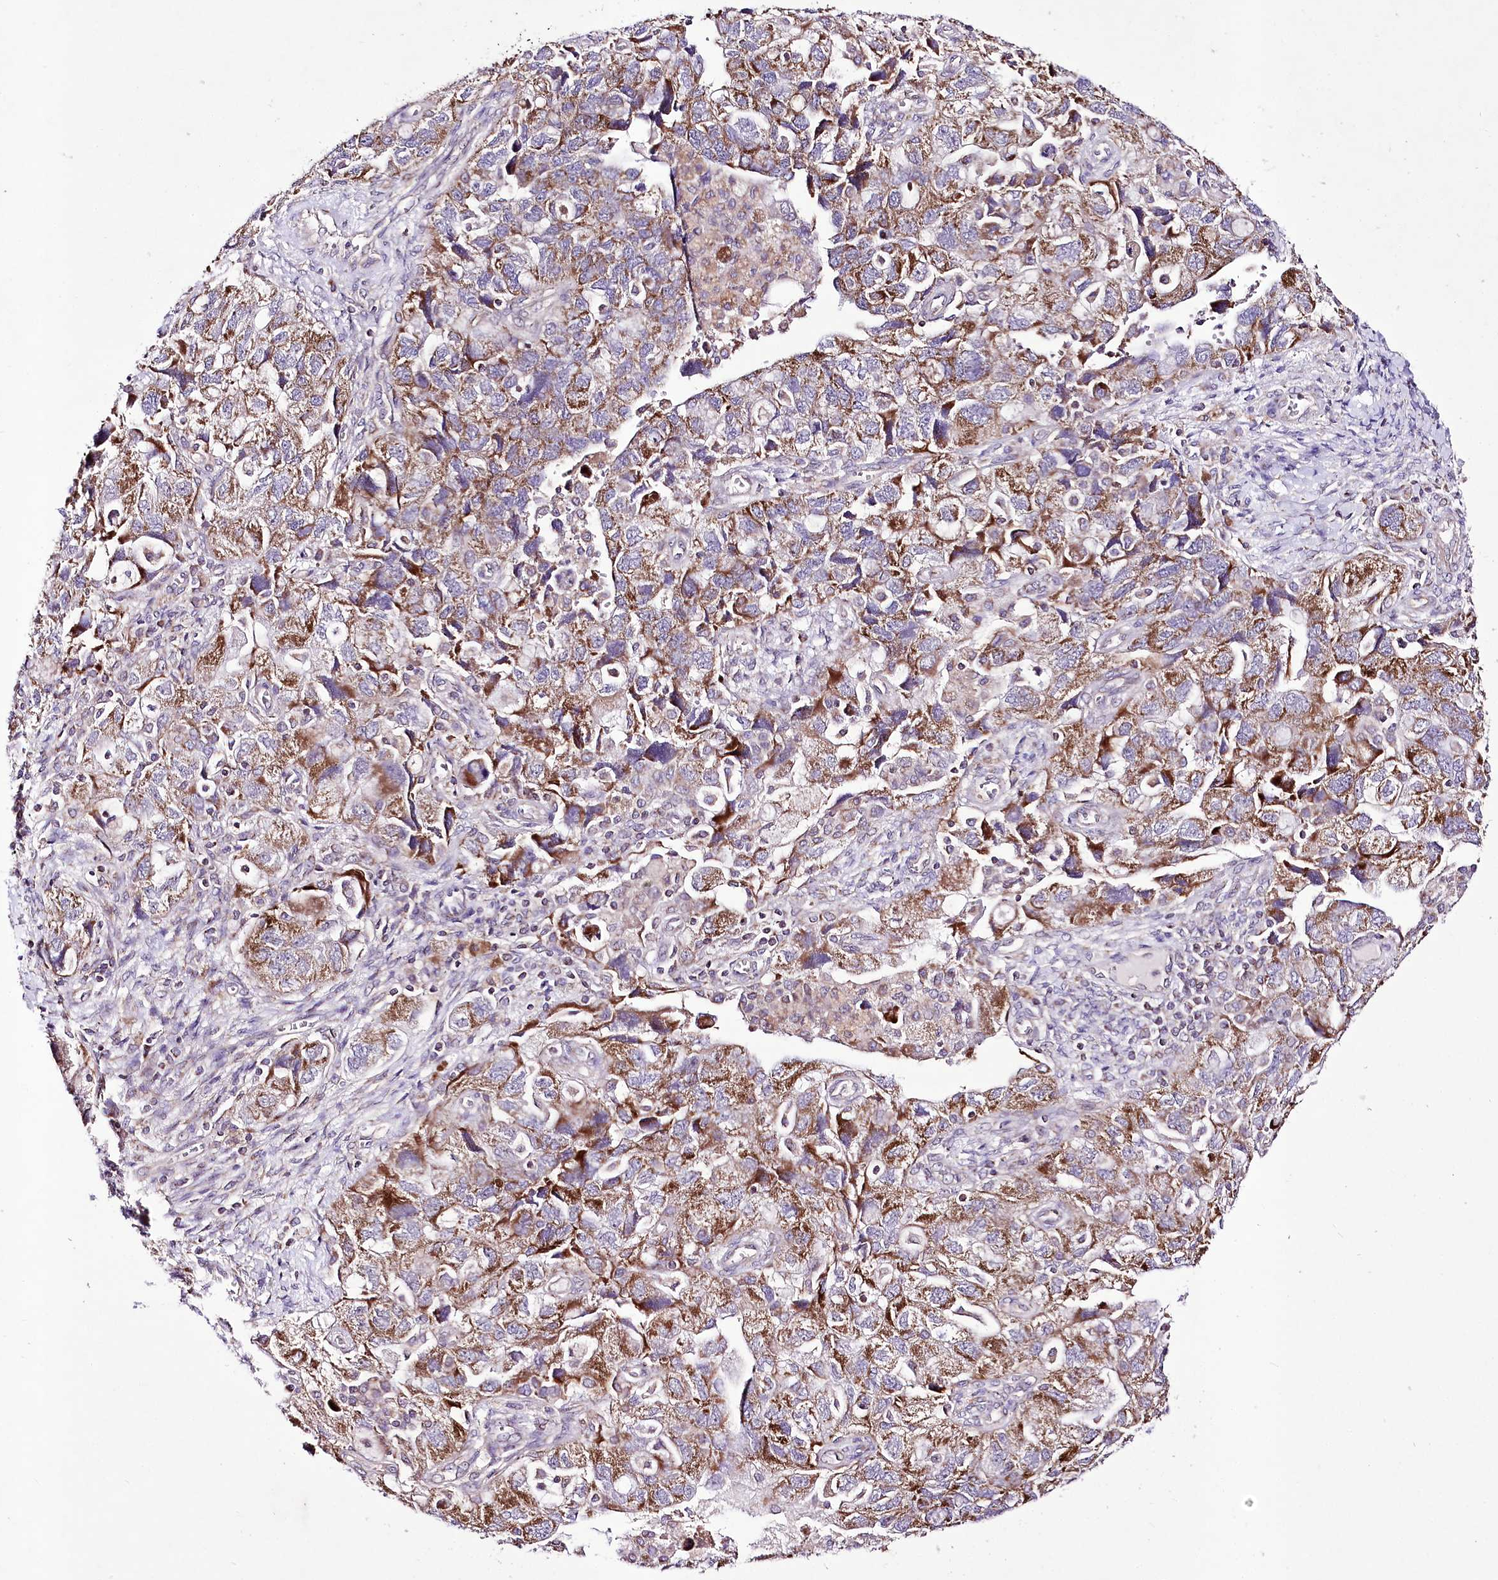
{"staining": {"intensity": "moderate", "quantity": ">75%", "location": "cytoplasmic/membranous"}, "tissue": "ovarian cancer", "cell_type": "Tumor cells", "image_type": "cancer", "snomed": [{"axis": "morphology", "description": "Carcinoma, NOS"}, {"axis": "morphology", "description": "Cystadenocarcinoma, serous, NOS"}, {"axis": "topography", "description": "Ovary"}], "caption": "DAB (3,3'-diaminobenzidine) immunohistochemical staining of serous cystadenocarcinoma (ovarian) demonstrates moderate cytoplasmic/membranous protein positivity in approximately >75% of tumor cells. (Brightfield microscopy of DAB IHC at high magnification).", "gene": "ATE1", "patient": {"sex": "female", "age": 69}}